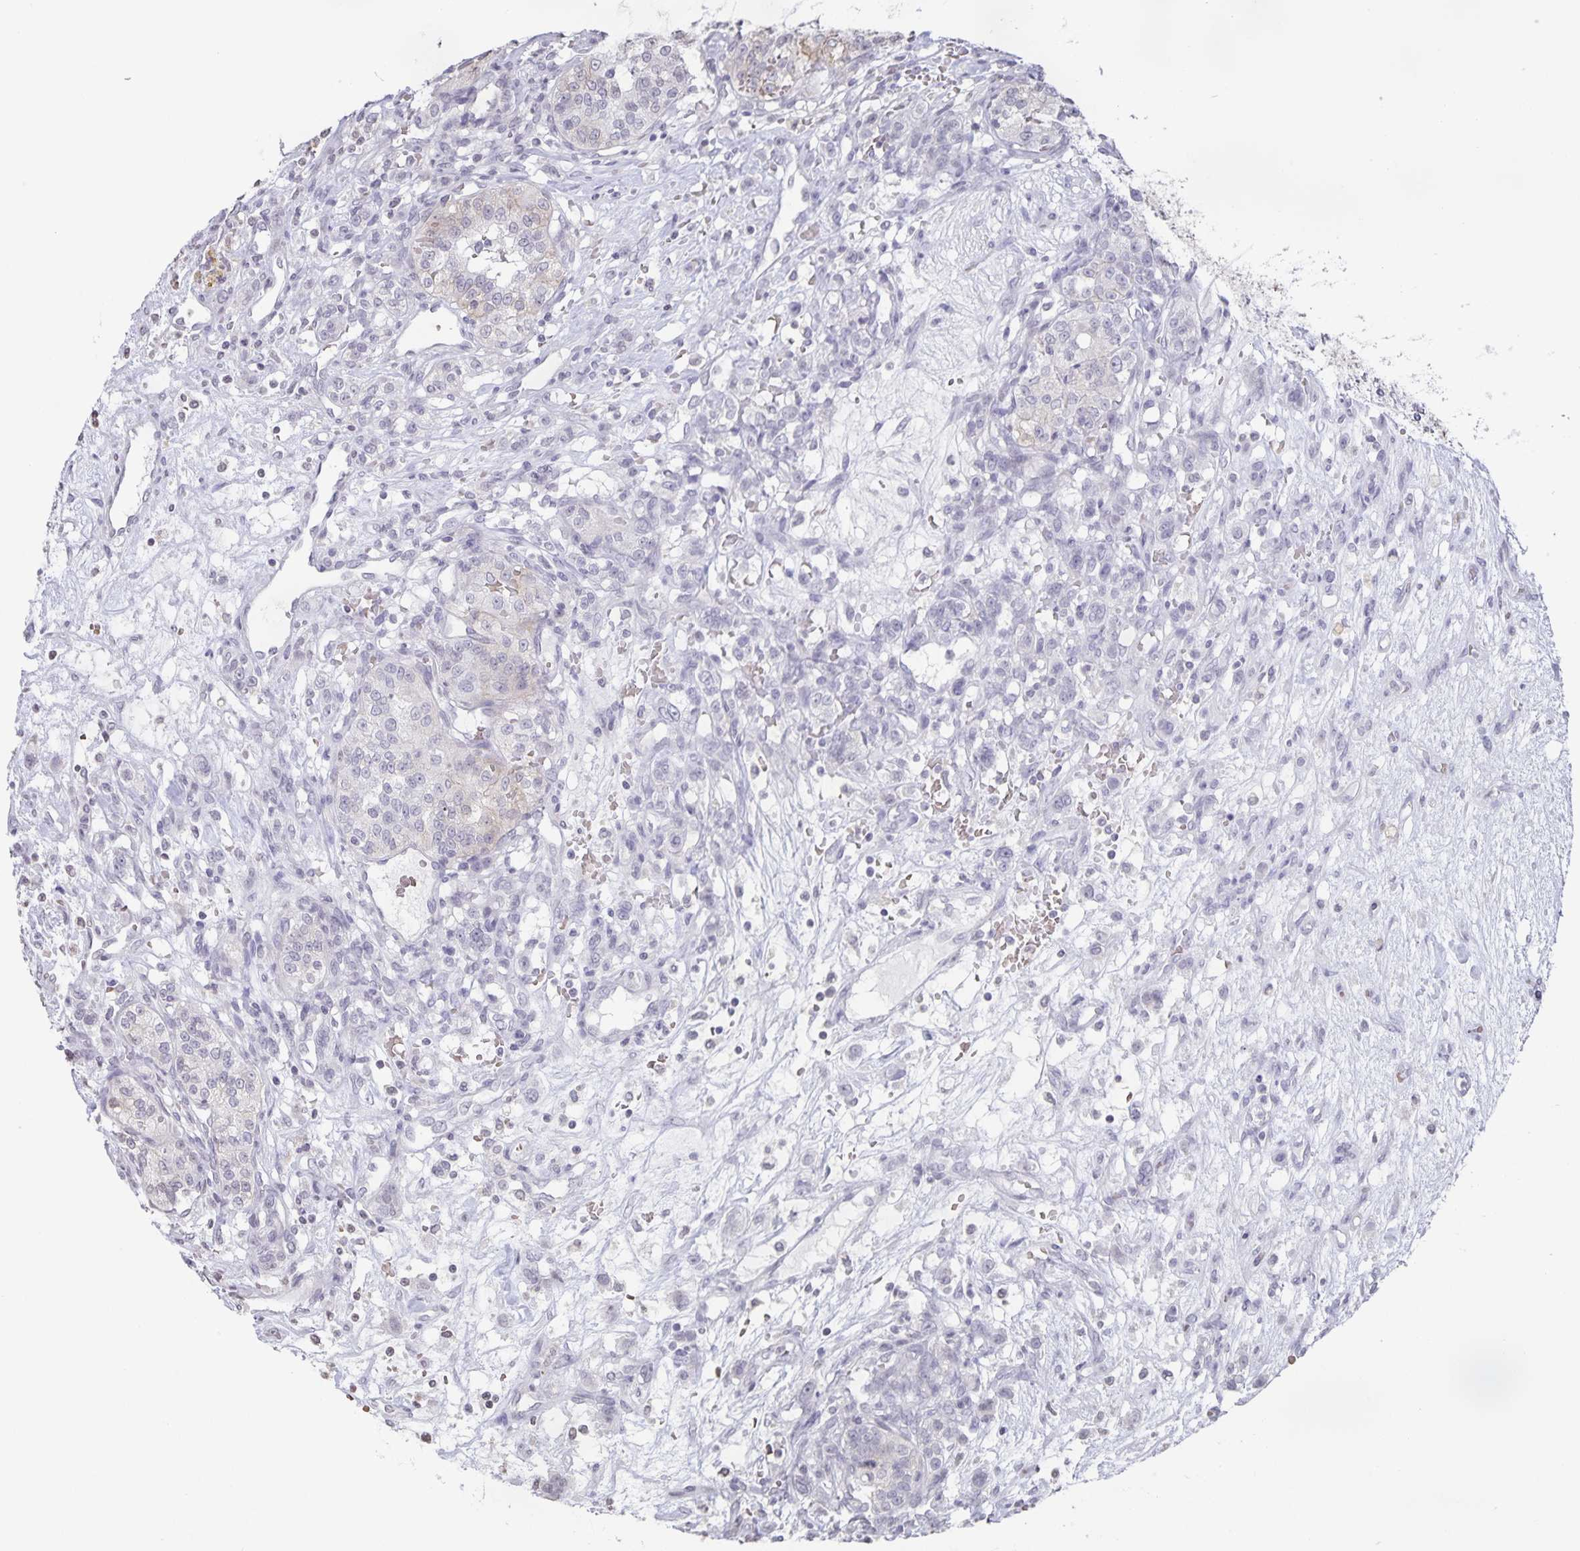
{"staining": {"intensity": "negative", "quantity": "none", "location": "none"}, "tissue": "renal cancer", "cell_type": "Tumor cells", "image_type": "cancer", "snomed": [{"axis": "morphology", "description": "Adenocarcinoma, NOS"}, {"axis": "topography", "description": "Kidney"}], "caption": "High magnification brightfield microscopy of renal adenocarcinoma stained with DAB (3,3'-diaminobenzidine) (brown) and counterstained with hematoxylin (blue): tumor cells show no significant staining.", "gene": "AQP4", "patient": {"sex": "female", "age": 63}}